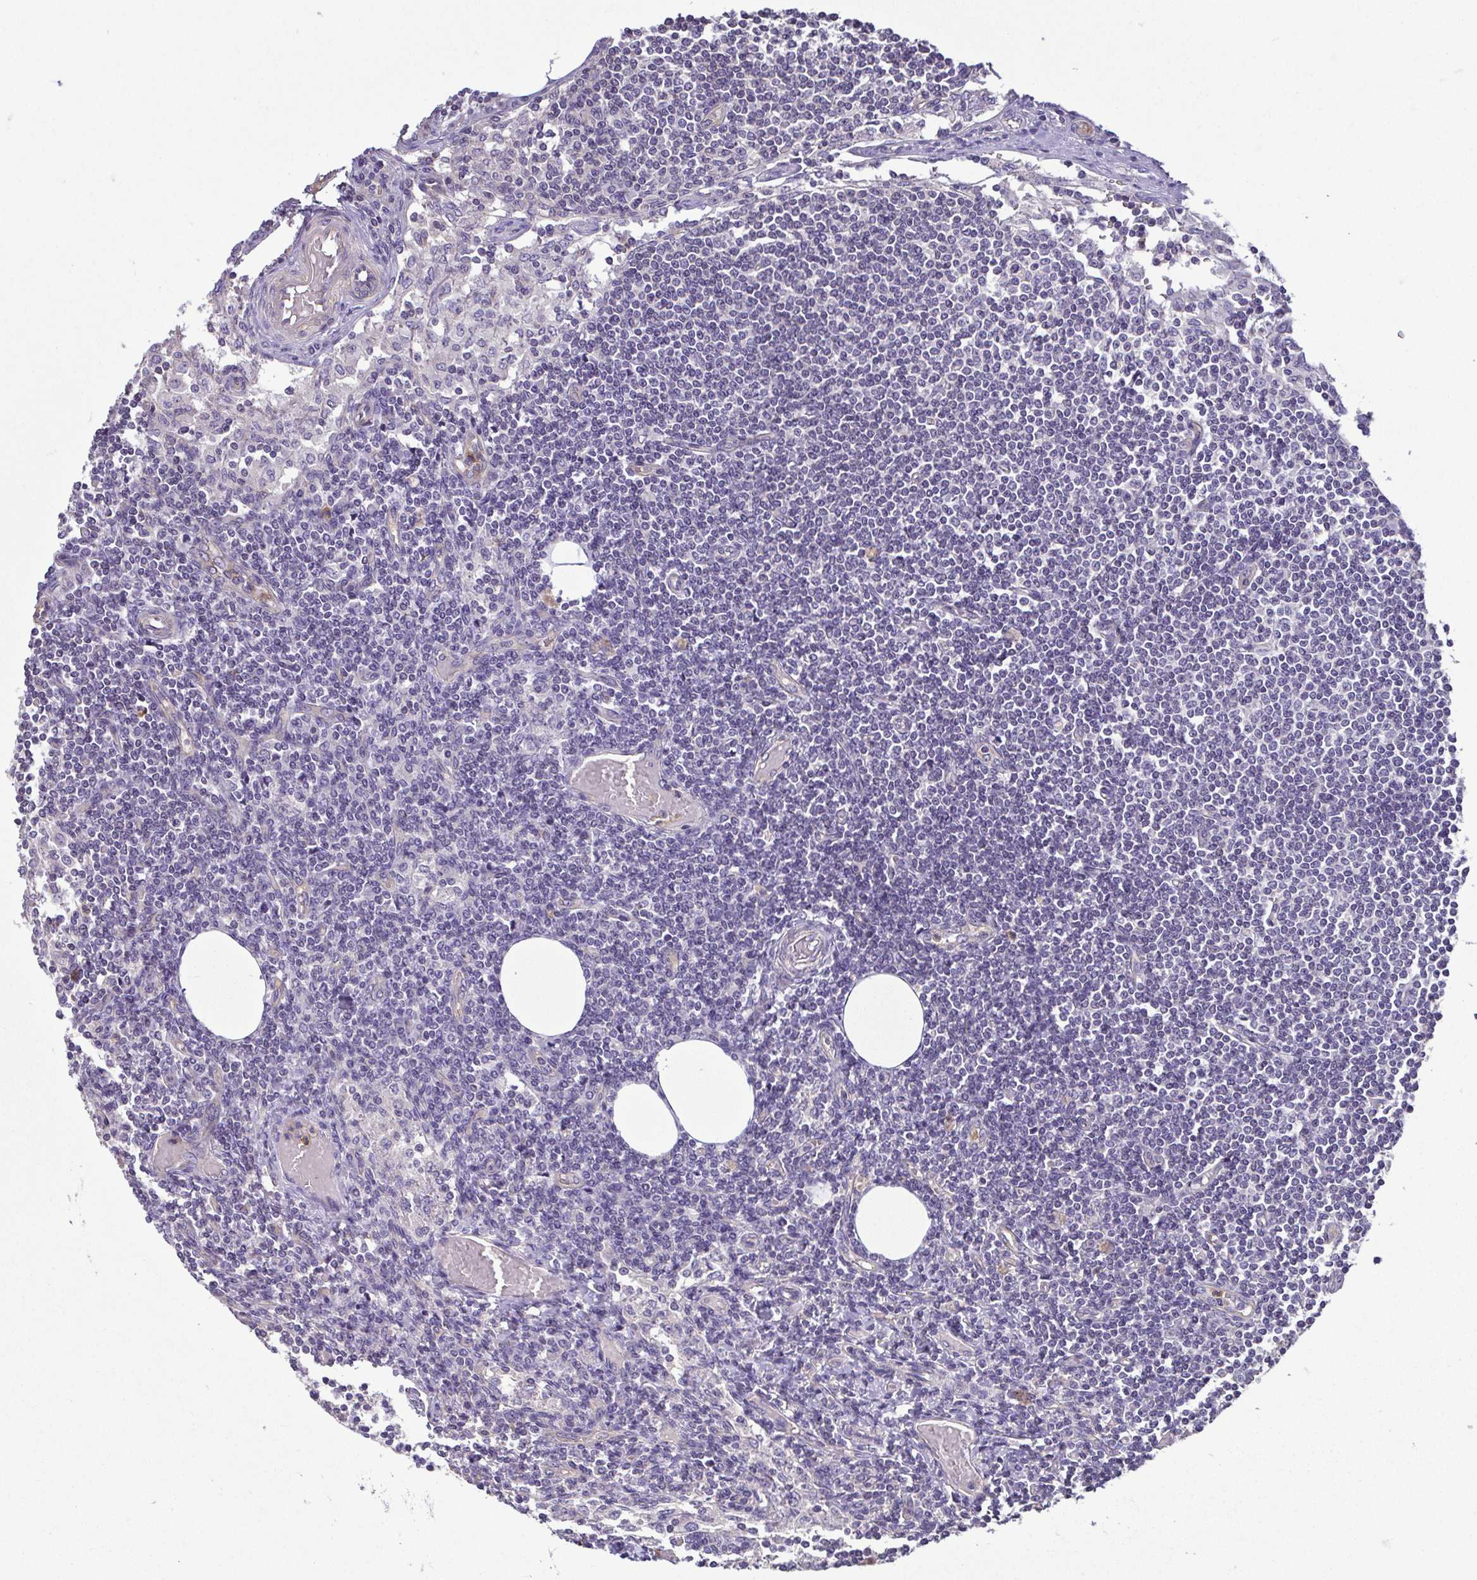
{"staining": {"intensity": "negative", "quantity": "none", "location": "none"}, "tissue": "lymph node", "cell_type": "Germinal center cells", "image_type": "normal", "snomed": [{"axis": "morphology", "description": "Normal tissue, NOS"}, {"axis": "topography", "description": "Lymph node"}], "caption": "High power microscopy histopathology image of an IHC histopathology image of unremarkable lymph node, revealing no significant positivity in germinal center cells.", "gene": "MYL10", "patient": {"sex": "female", "age": 69}}